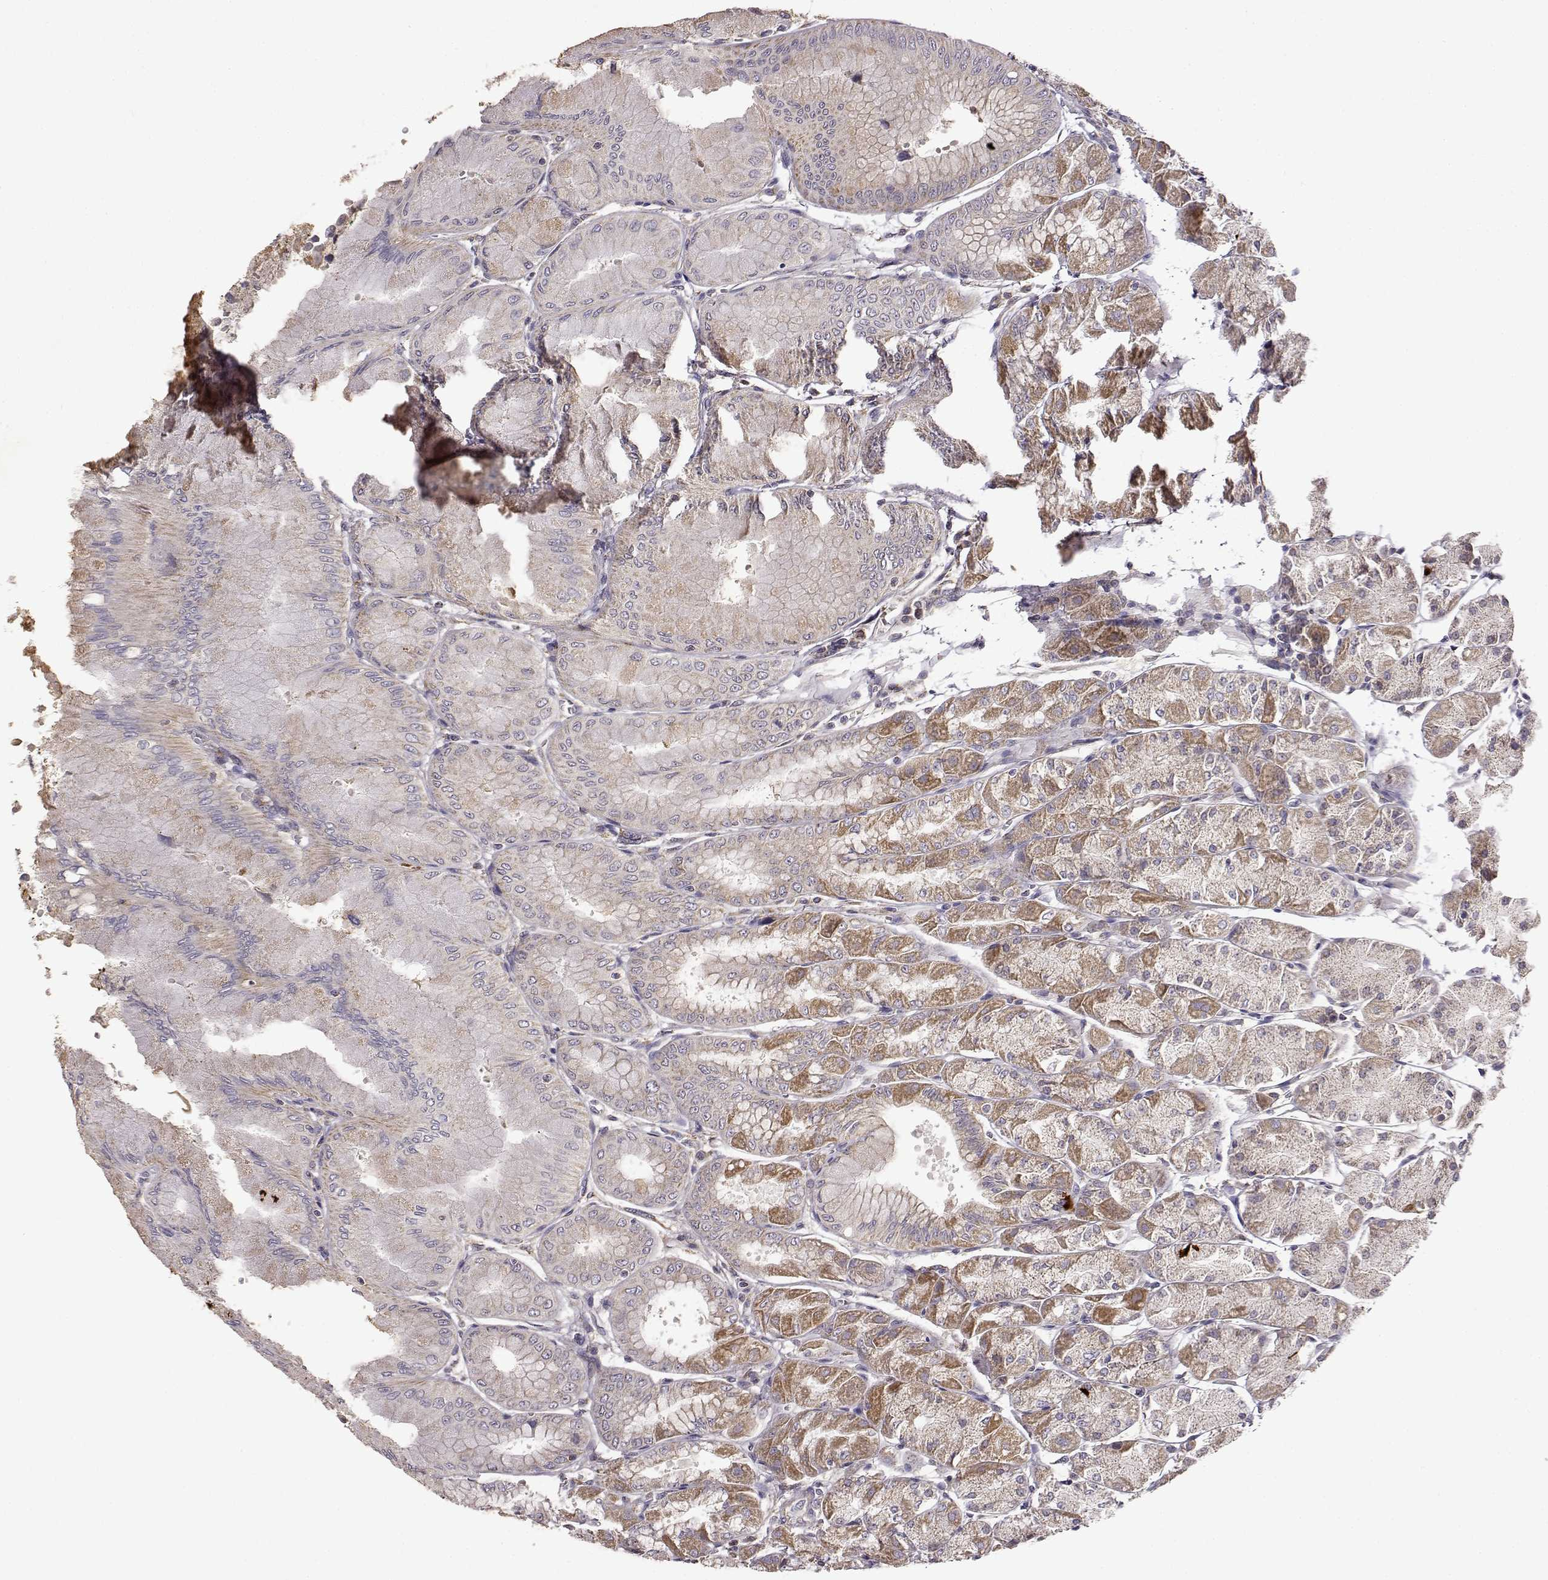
{"staining": {"intensity": "moderate", "quantity": "<25%", "location": "cytoplasmic/membranous"}, "tissue": "stomach", "cell_type": "Glandular cells", "image_type": "normal", "snomed": [{"axis": "morphology", "description": "Normal tissue, NOS"}, {"axis": "topography", "description": "Stomach, upper"}], "caption": "Immunohistochemical staining of normal stomach demonstrates <25% levels of moderate cytoplasmic/membranous protein staining in about <25% of glandular cells.", "gene": "DDC", "patient": {"sex": "male", "age": 60}}